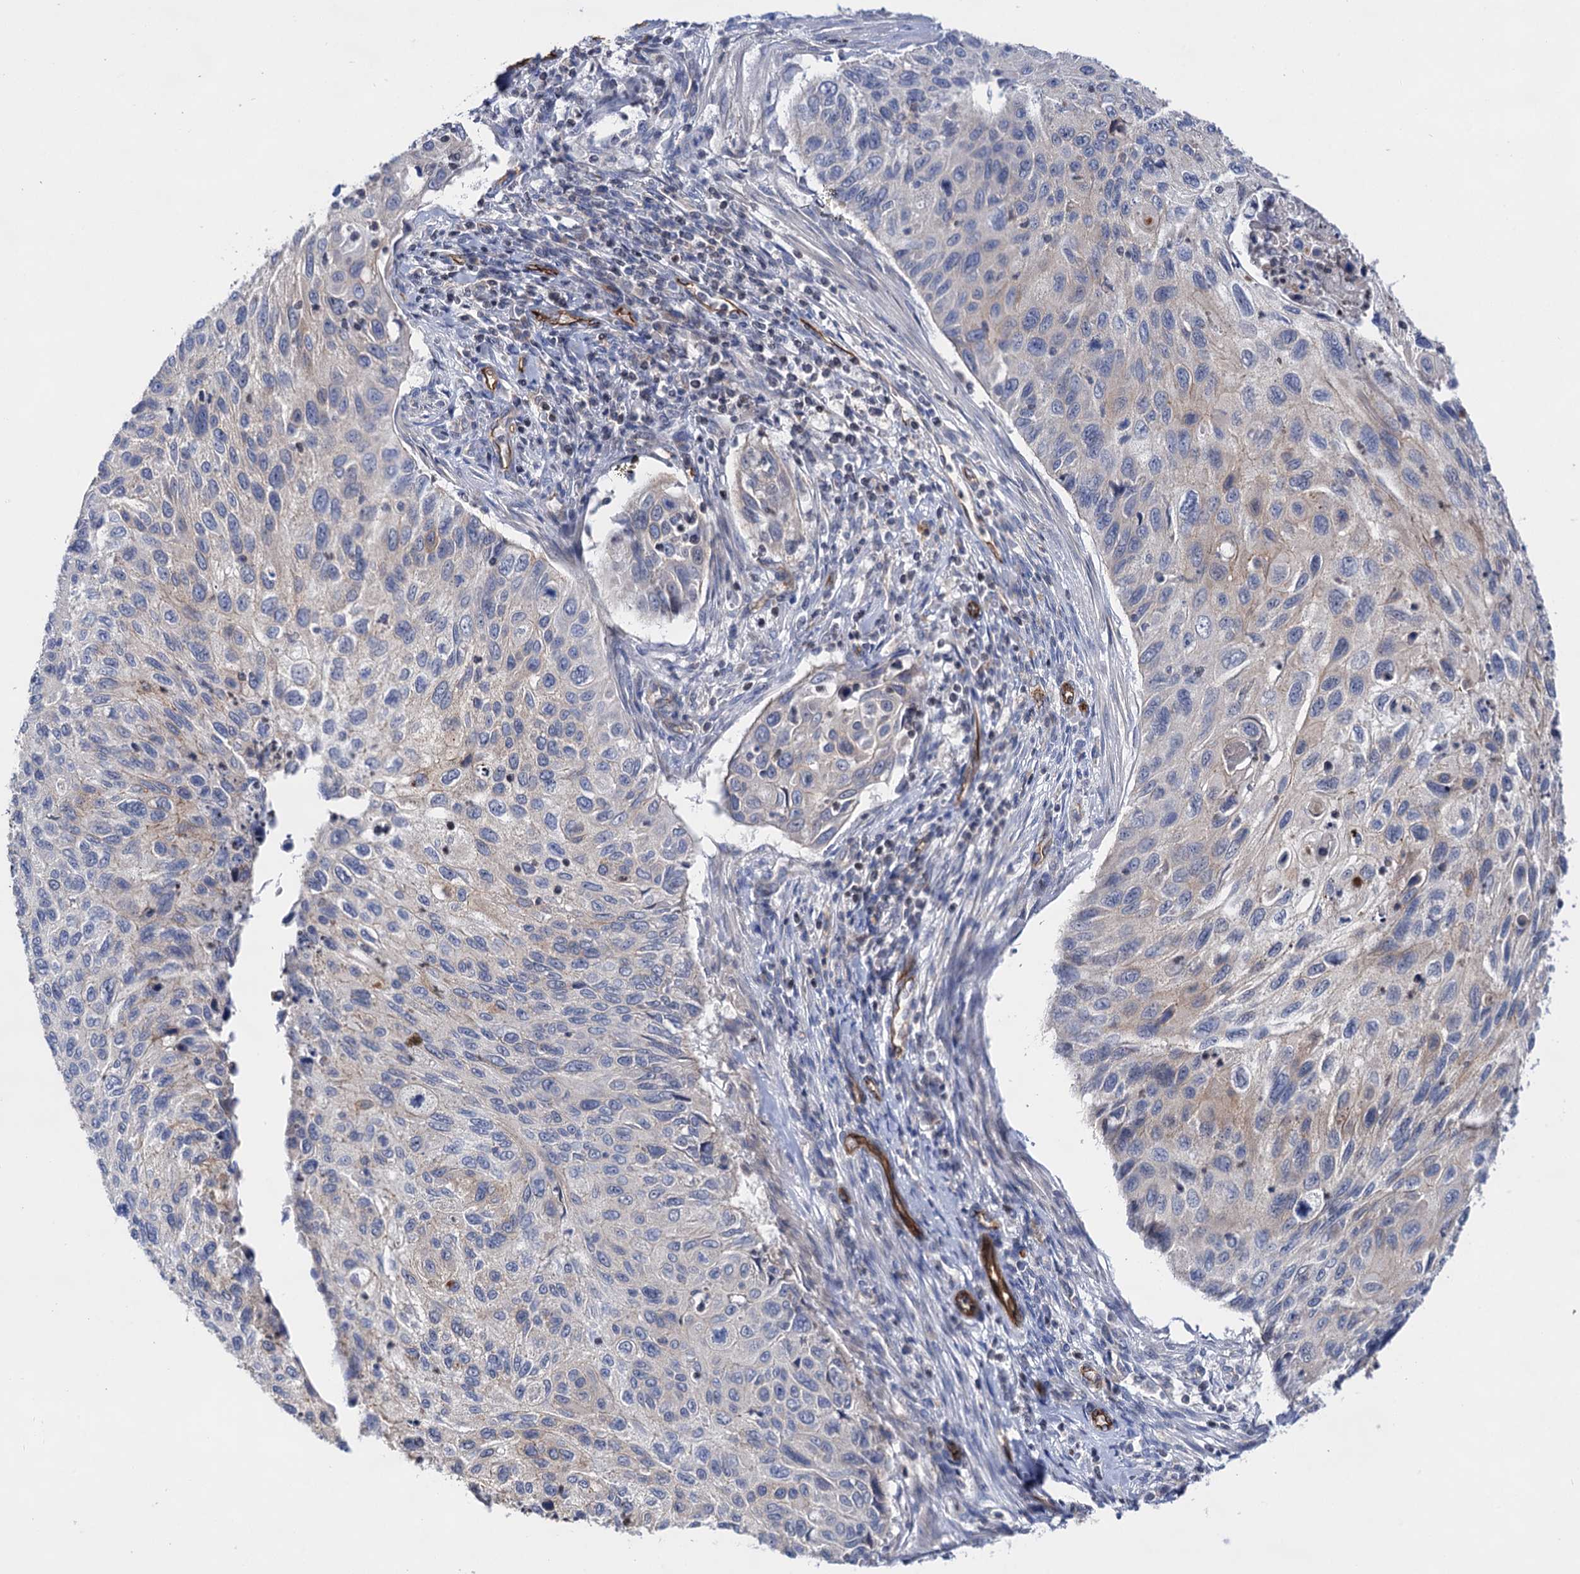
{"staining": {"intensity": "weak", "quantity": "<25%", "location": "cytoplasmic/membranous"}, "tissue": "cervical cancer", "cell_type": "Tumor cells", "image_type": "cancer", "snomed": [{"axis": "morphology", "description": "Squamous cell carcinoma, NOS"}, {"axis": "topography", "description": "Cervix"}], "caption": "Tumor cells show no significant staining in cervical squamous cell carcinoma.", "gene": "ABLIM1", "patient": {"sex": "female", "age": 70}}